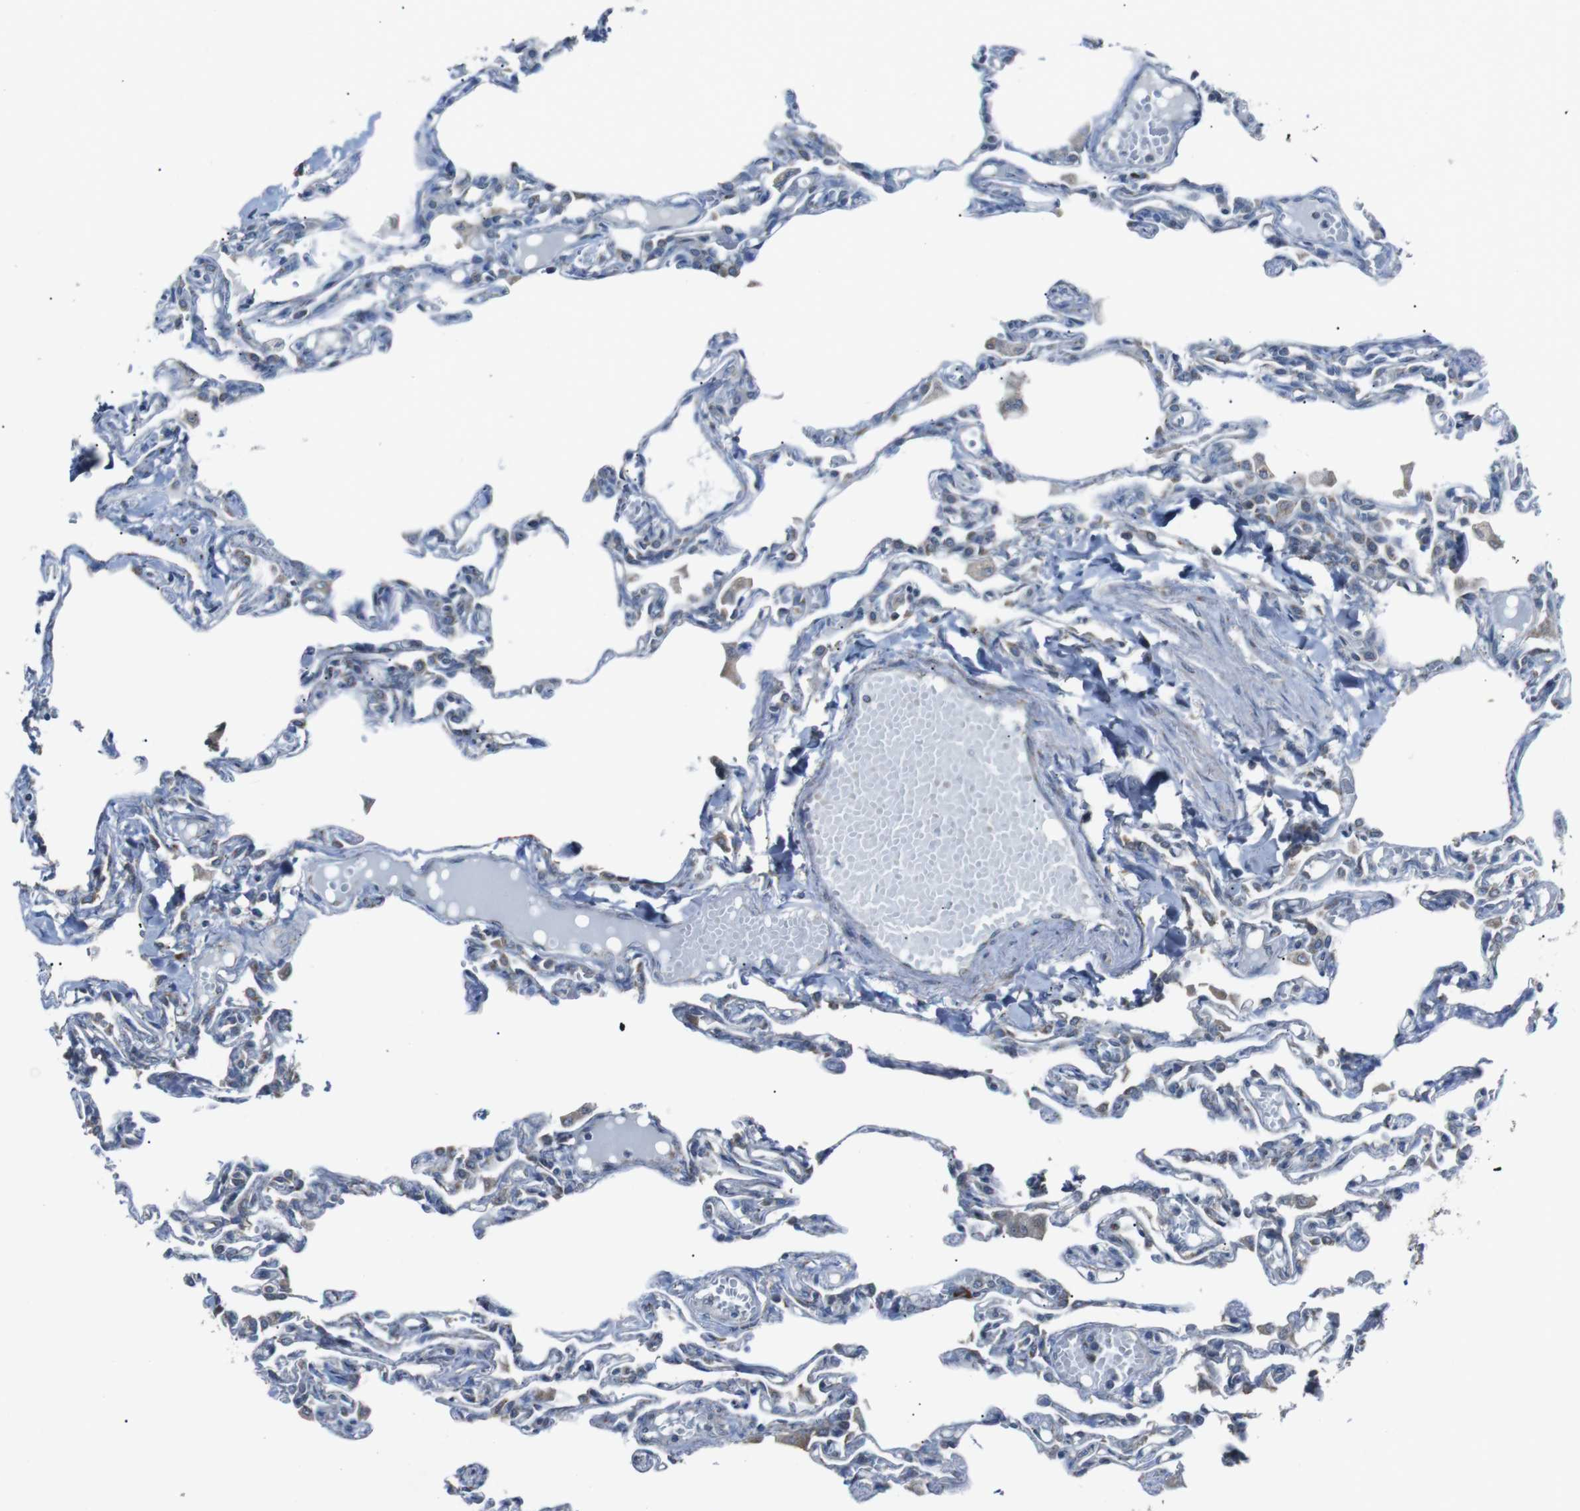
{"staining": {"intensity": "negative", "quantity": "none", "location": "none"}, "tissue": "lung", "cell_type": "Alveolar cells", "image_type": "normal", "snomed": [{"axis": "morphology", "description": "Normal tissue, NOS"}, {"axis": "topography", "description": "Lung"}], "caption": "Lung was stained to show a protein in brown. There is no significant positivity in alveolar cells. (Immunohistochemistry (ihc), brightfield microscopy, high magnification).", "gene": "CISD2", "patient": {"sex": "male", "age": 21}}